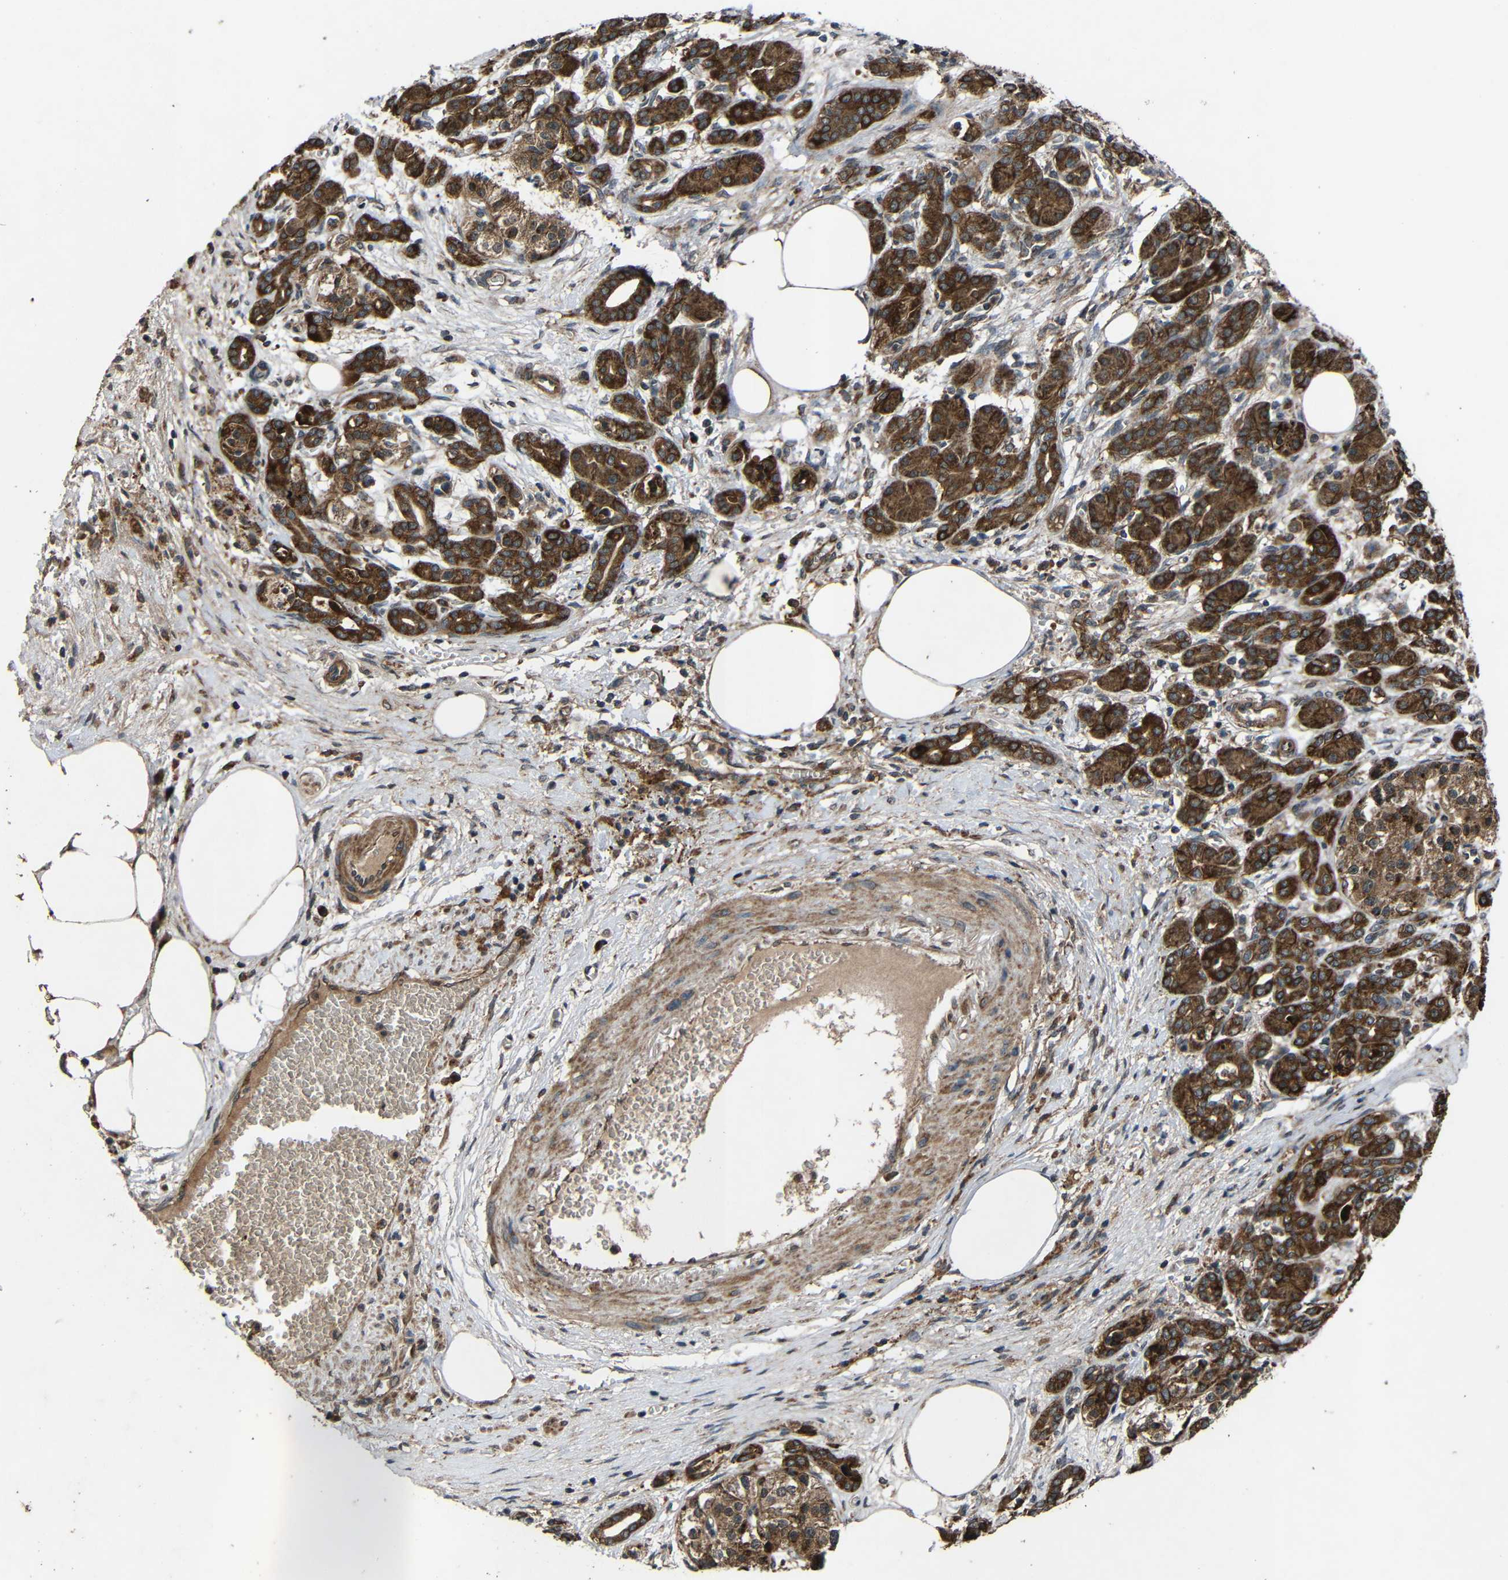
{"staining": {"intensity": "strong", "quantity": ">75%", "location": "cytoplasmic/membranous"}, "tissue": "pancreatic cancer", "cell_type": "Tumor cells", "image_type": "cancer", "snomed": [{"axis": "morphology", "description": "Adenocarcinoma, NOS"}, {"axis": "topography", "description": "Pancreas"}], "caption": "Immunohistochemical staining of human pancreatic adenocarcinoma demonstrates high levels of strong cytoplasmic/membranous protein staining in approximately >75% of tumor cells.", "gene": "C1GALT1", "patient": {"sex": "female", "age": 70}}